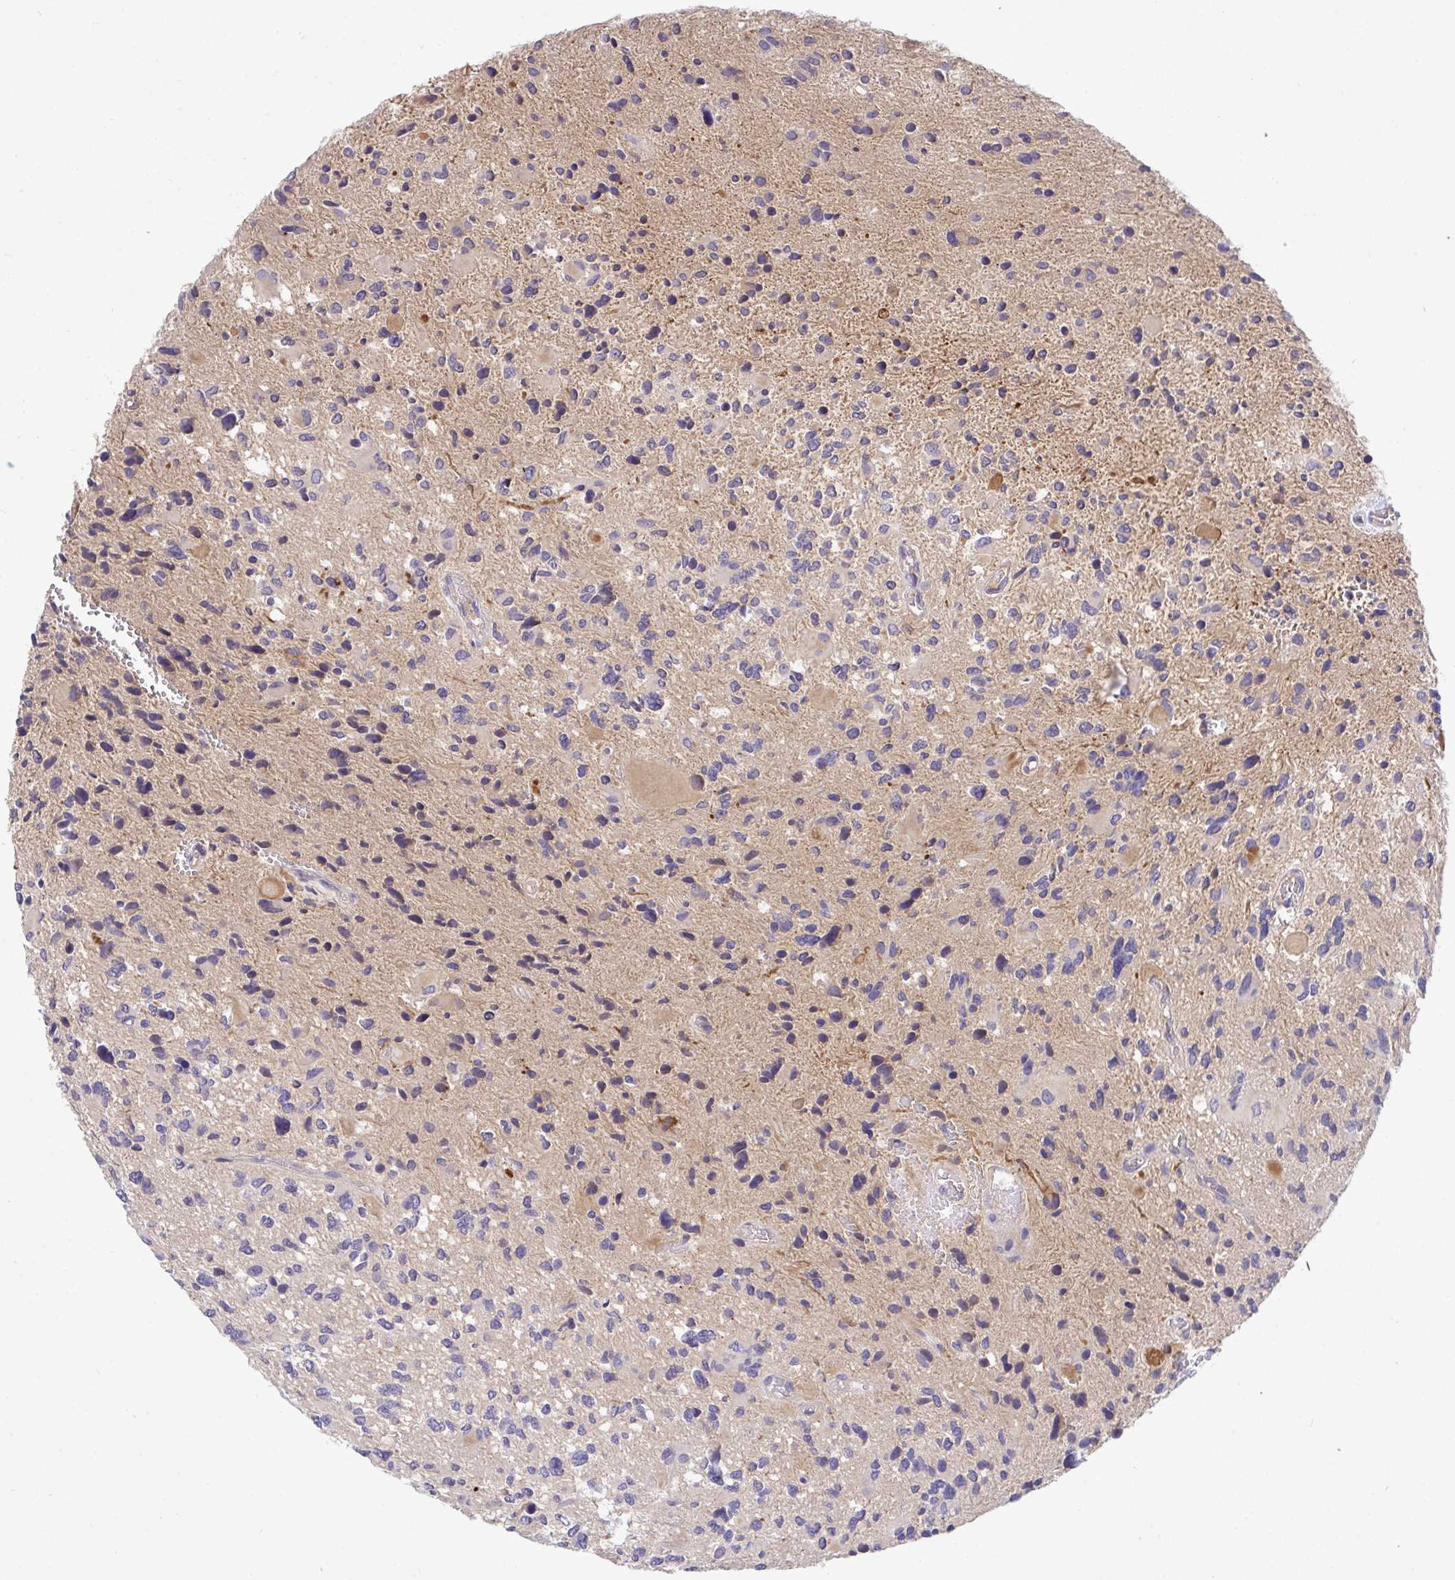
{"staining": {"intensity": "negative", "quantity": "none", "location": "none"}, "tissue": "glioma", "cell_type": "Tumor cells", "image_type": "cancer", "snomed": [{"axis": "morphology", "description": "Glioma, malignant, High grade"}, {"axis": "topography", "description": "Brain"}], "caption": "Protein analysis of glioma shows no significant staining in tumor cells. (DAB (3,3'-diaminobenzidine) immunohistochemistry (IHC) visualized using brightfield microscopy, high magnification).", "gene": "ZNF581", "patient": {"sex": "female", "age": 11}}